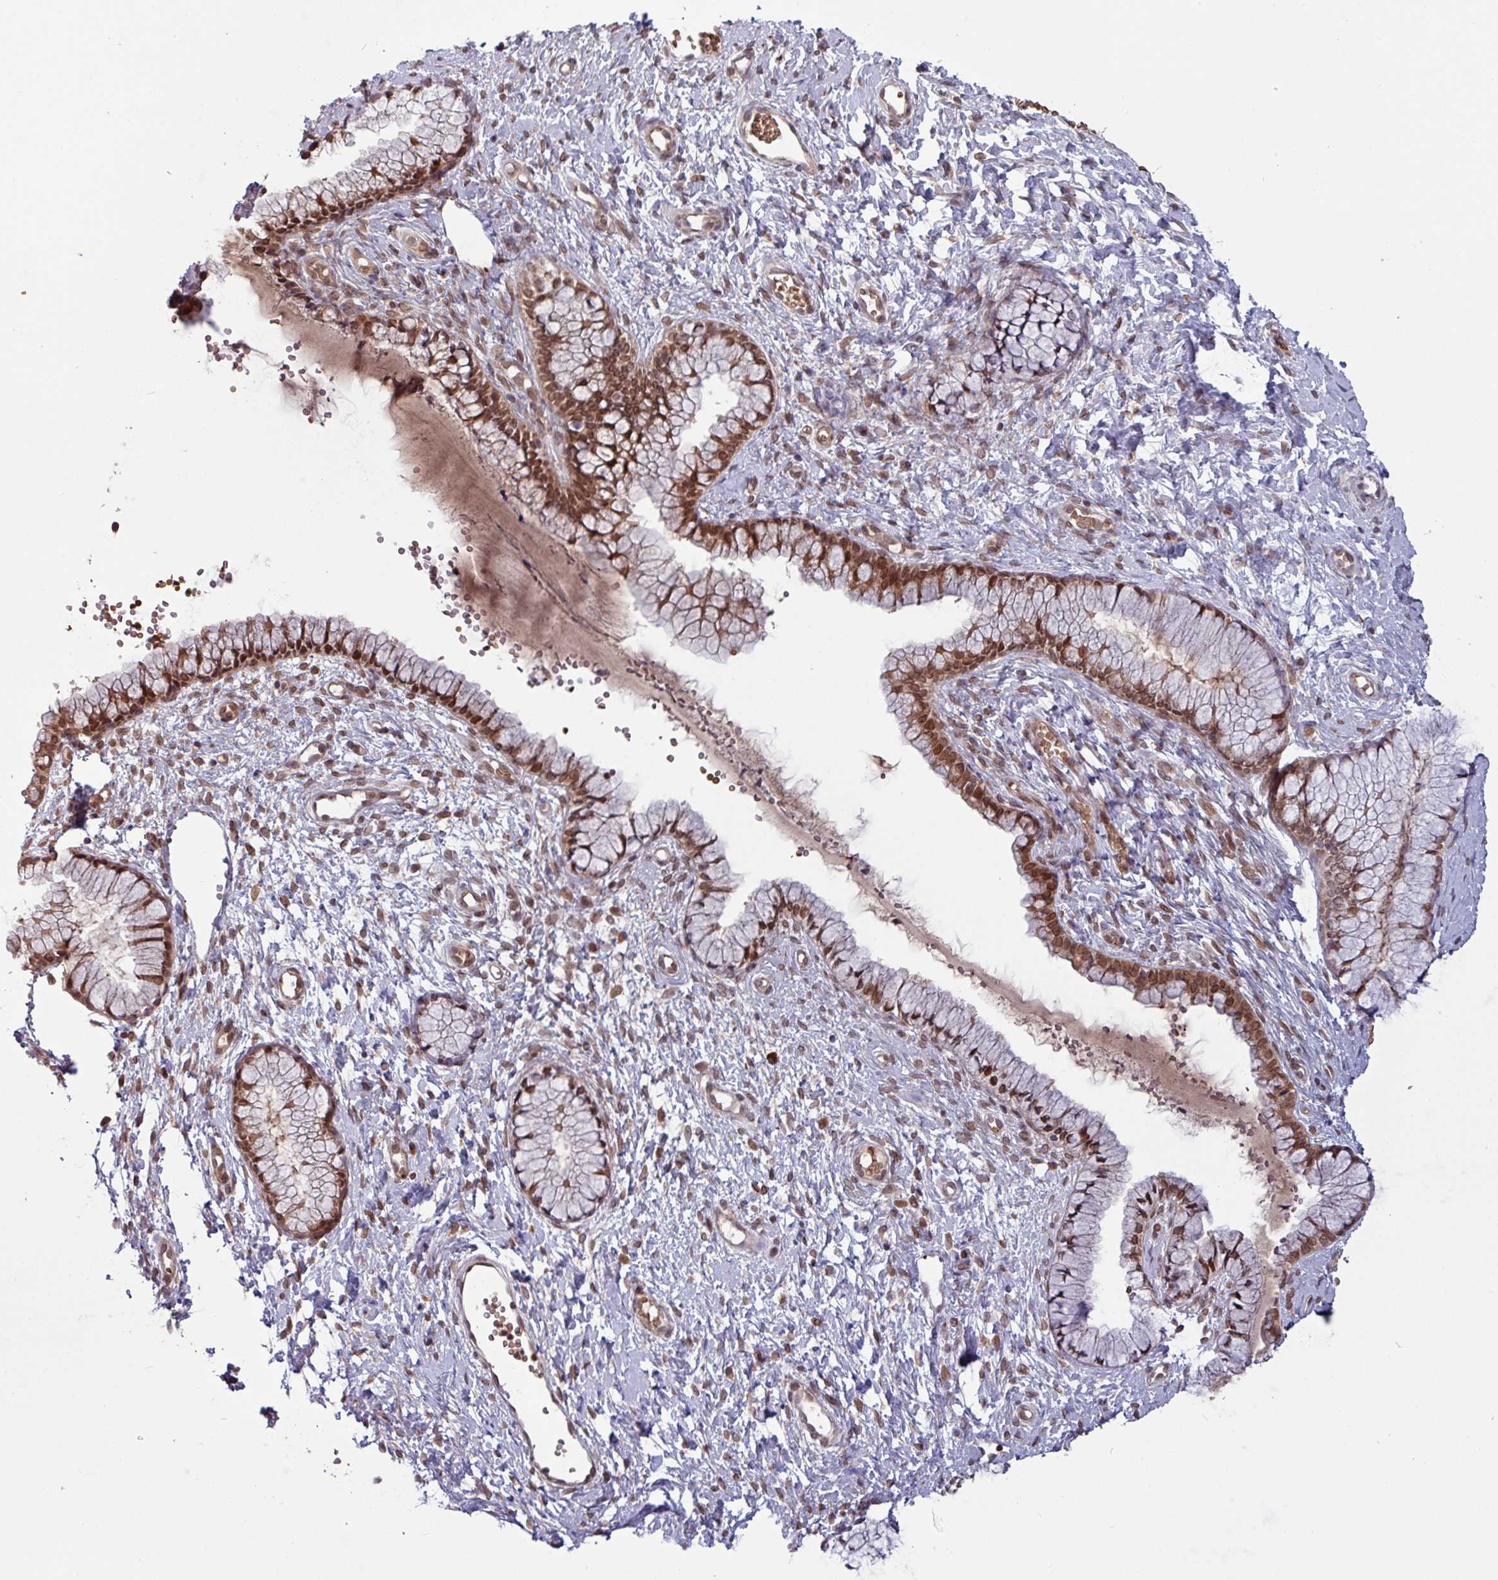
{"staining": {"intensity": "strong", "quantity": ">75%", "location": "nuclear"}, "tissue": "cervix", "cell_type": "Glandular cells", "image_type": "normal", "snomed": [{"axis": "morphology", "description": "Normal tissue, NOS"}, {"axis": "topography", "description": "Cervix"}], "caption": "Immunohistochemical staining of unremarkable cervix demonstrates strong nuclear protein positivity in about >75% of glandular cells. (DAB (3,3'-diaminobenzidine) IHC with brightfield microscopy, high magnification).", "gene": "RBM4B", "patient": {"sex": "female", "age": 36}}